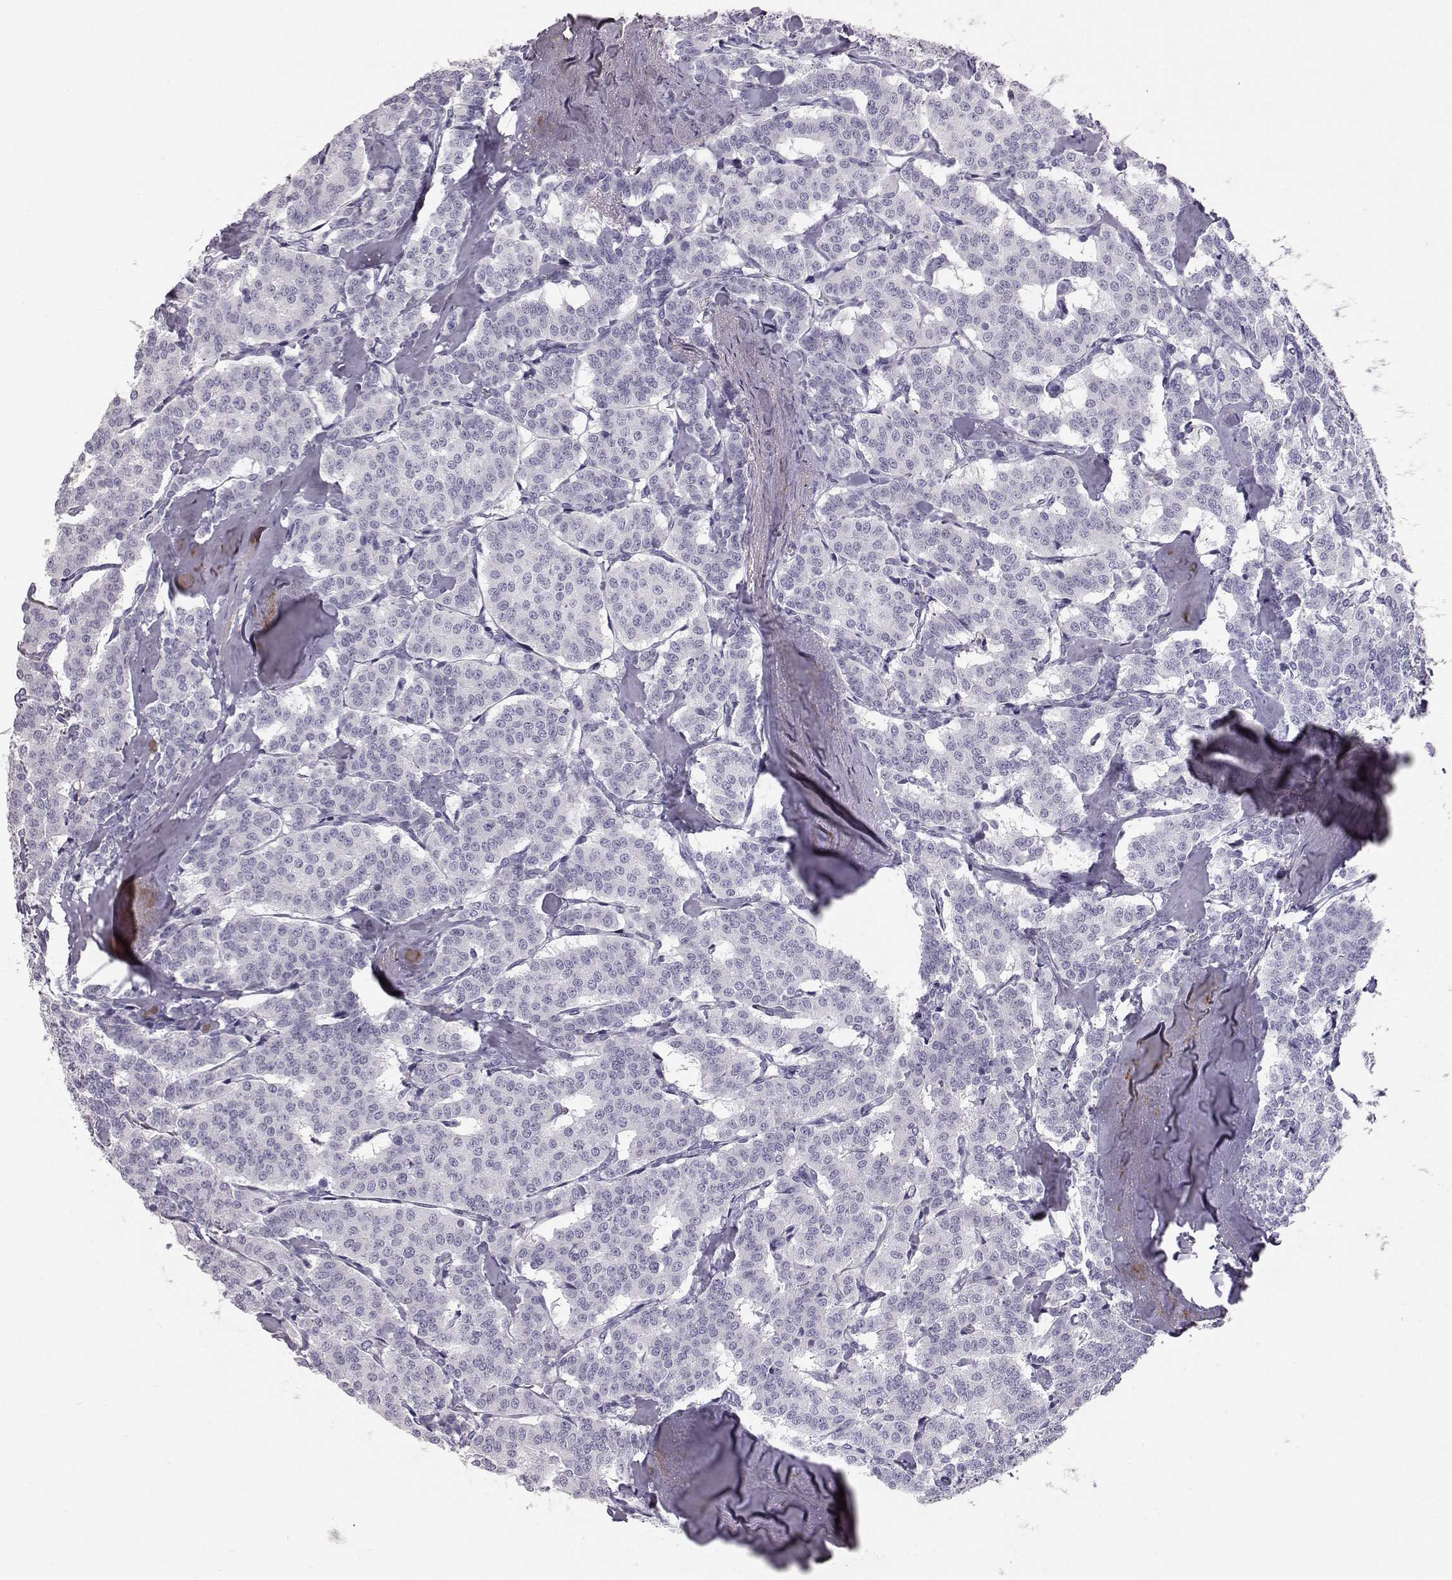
{"staining": {"intensity": "negative", "quantity": "none", "location": "none"}, "tissue": "carcinoid", "cell_type": "Tumor cells", "image_type": "cancer", "snomed": [{"axis": "morphology", "description": "Carcinoid, malignant, NOS"}, {"axis": "topography", "description": "Lung"}], "caption": "An immunohistochemistry image of malignant carcinoid is shown. There is no staining in tumor cells of malignant carcinoid. (DAB IHC with hematoxylin counter stain).", "gene": "KRTAP16-1", "patient": {"sex": "female", "age": 46}}